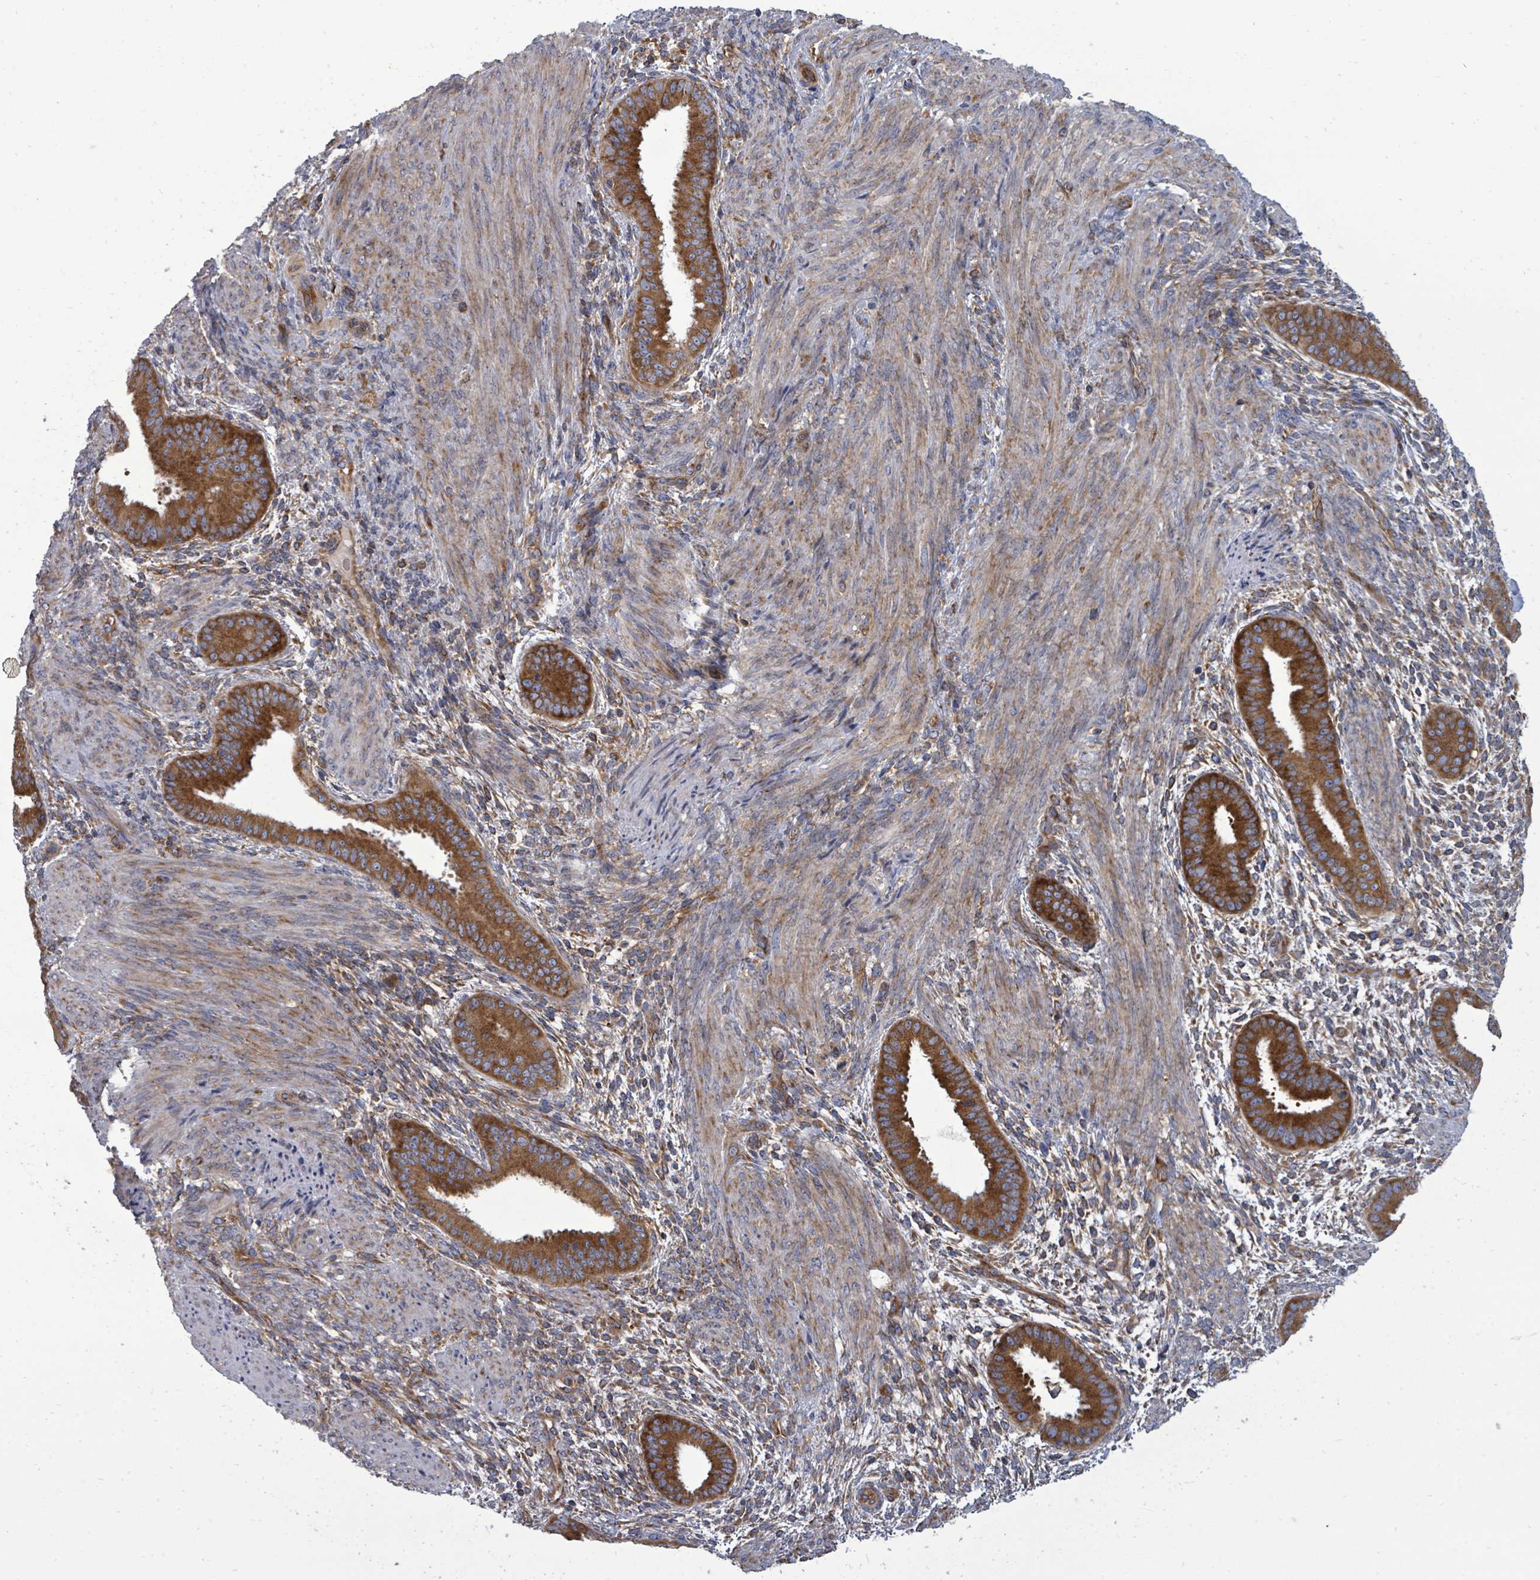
{"staining": {"intensity": "negative", "quantity": "none", "location": "none"}, "tissue": "endometrium", "cell_type": "Cells in endometrial stroma", "image_type": "normal", "snomed": [{"axis": "morphology", "description": "Normal tissue, NOS"}, {"axis": "topography", "description": "Endometrium"}], "caption": "IHC photomicrograph of unremarkable endometrium: human endometrium stained with DAB displays no significant protein staining in cells in endometrial stroma.", "gene": "EIF3CL", "patient": {"sex": "female", "age": 36}}